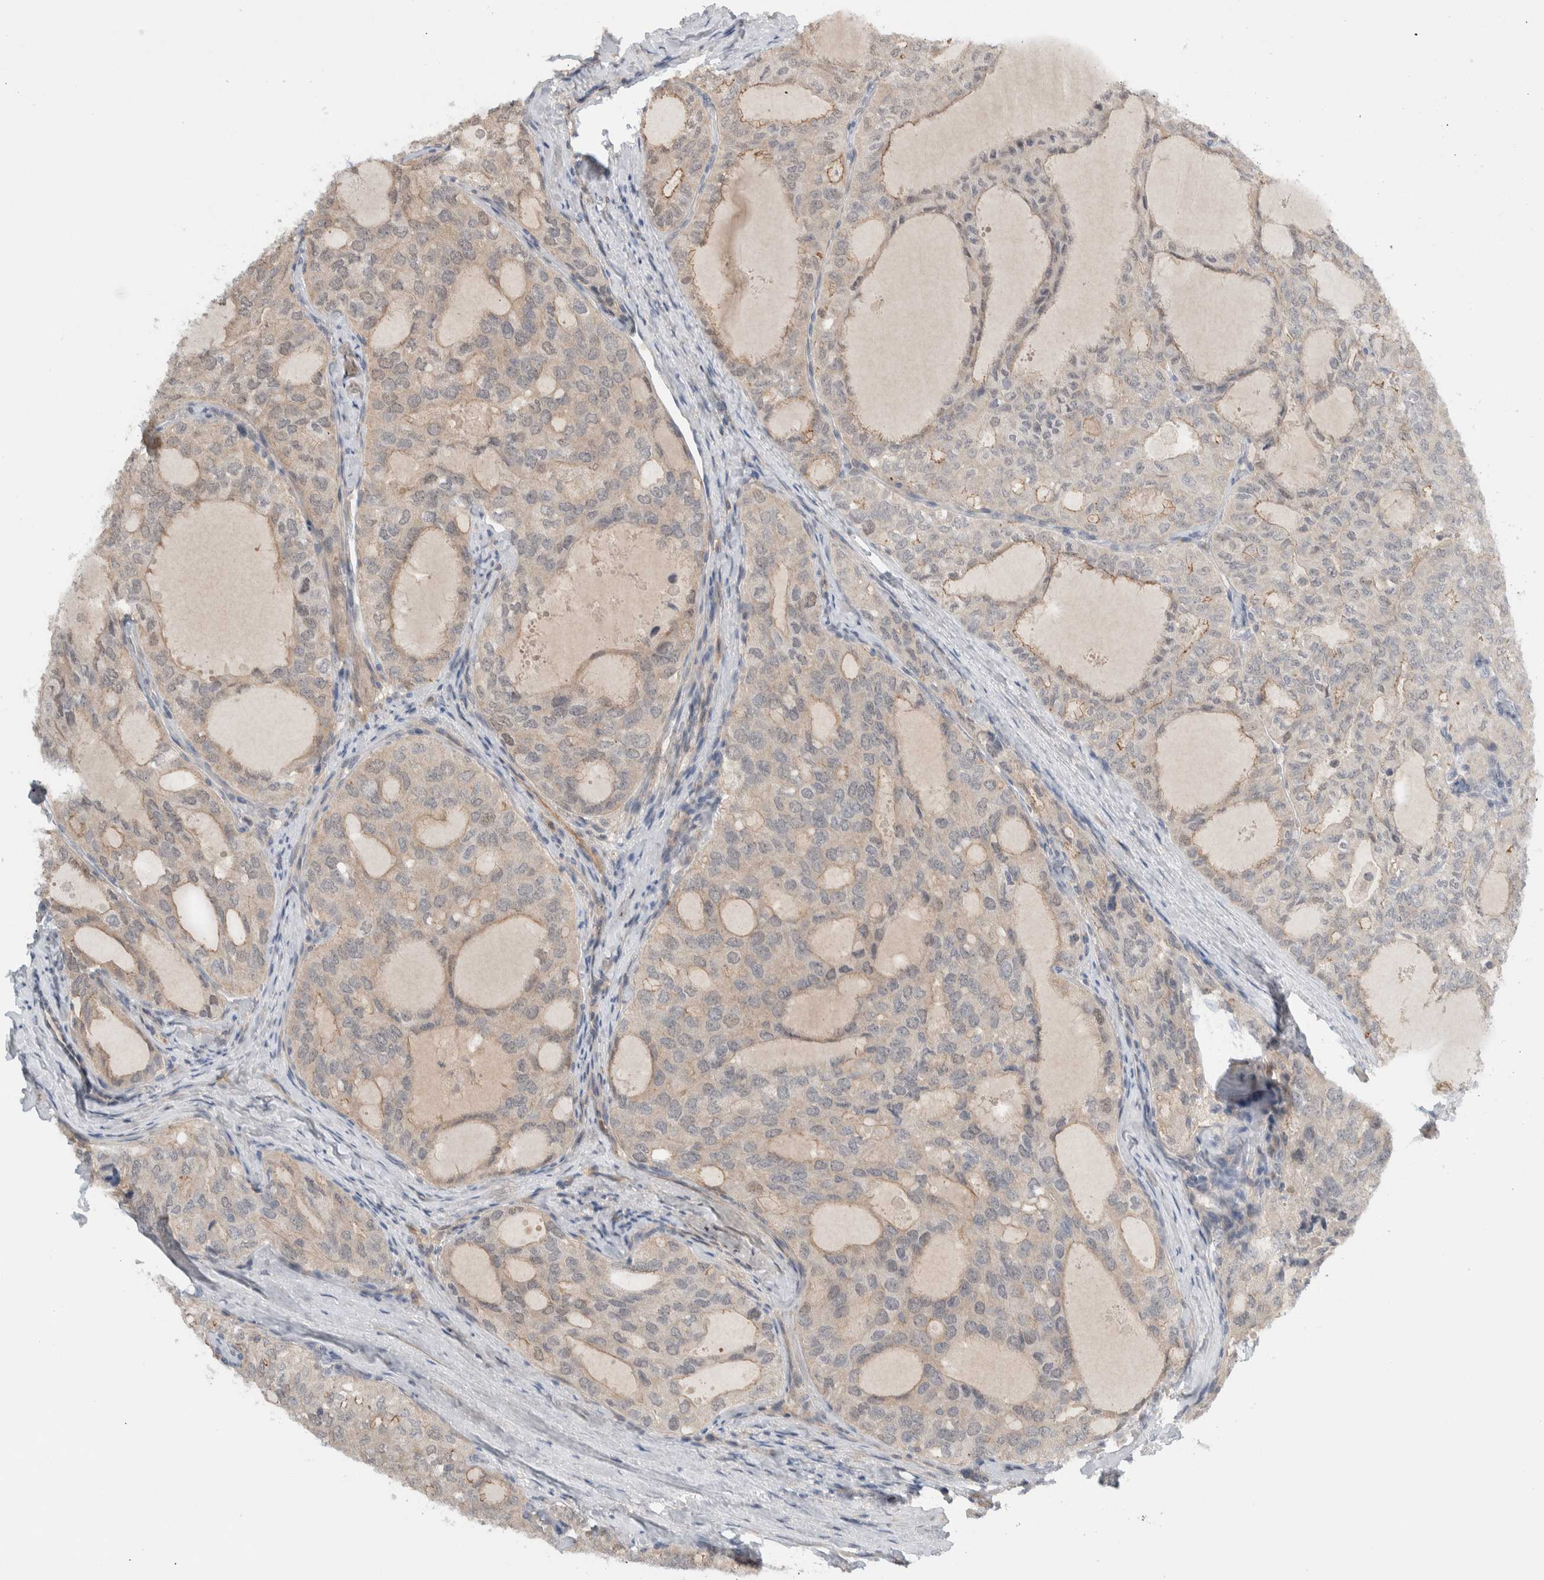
{"staining": {"intensity": "weak", "quantity": "<25%", "location": "cytoplasmic/membranous"}, "tissue": "thyroid cancer", "cell_type": "Tumor cells", "image_type": "cancer", "snomed": [{"axis": "morphology", "description": "Follicular adenoma carcinoma, NOS"}, {"axis": "topography", "description": "Thyroid gland"}], "caption": "A high-resolution image shows immunohistochemistry staining of thyroid cancer (follicular adenoma carcinoma), which displays no significant expression in tumor cells.", "gene": "MPRIP", "patient": {"sex": "male", "age": 75}}